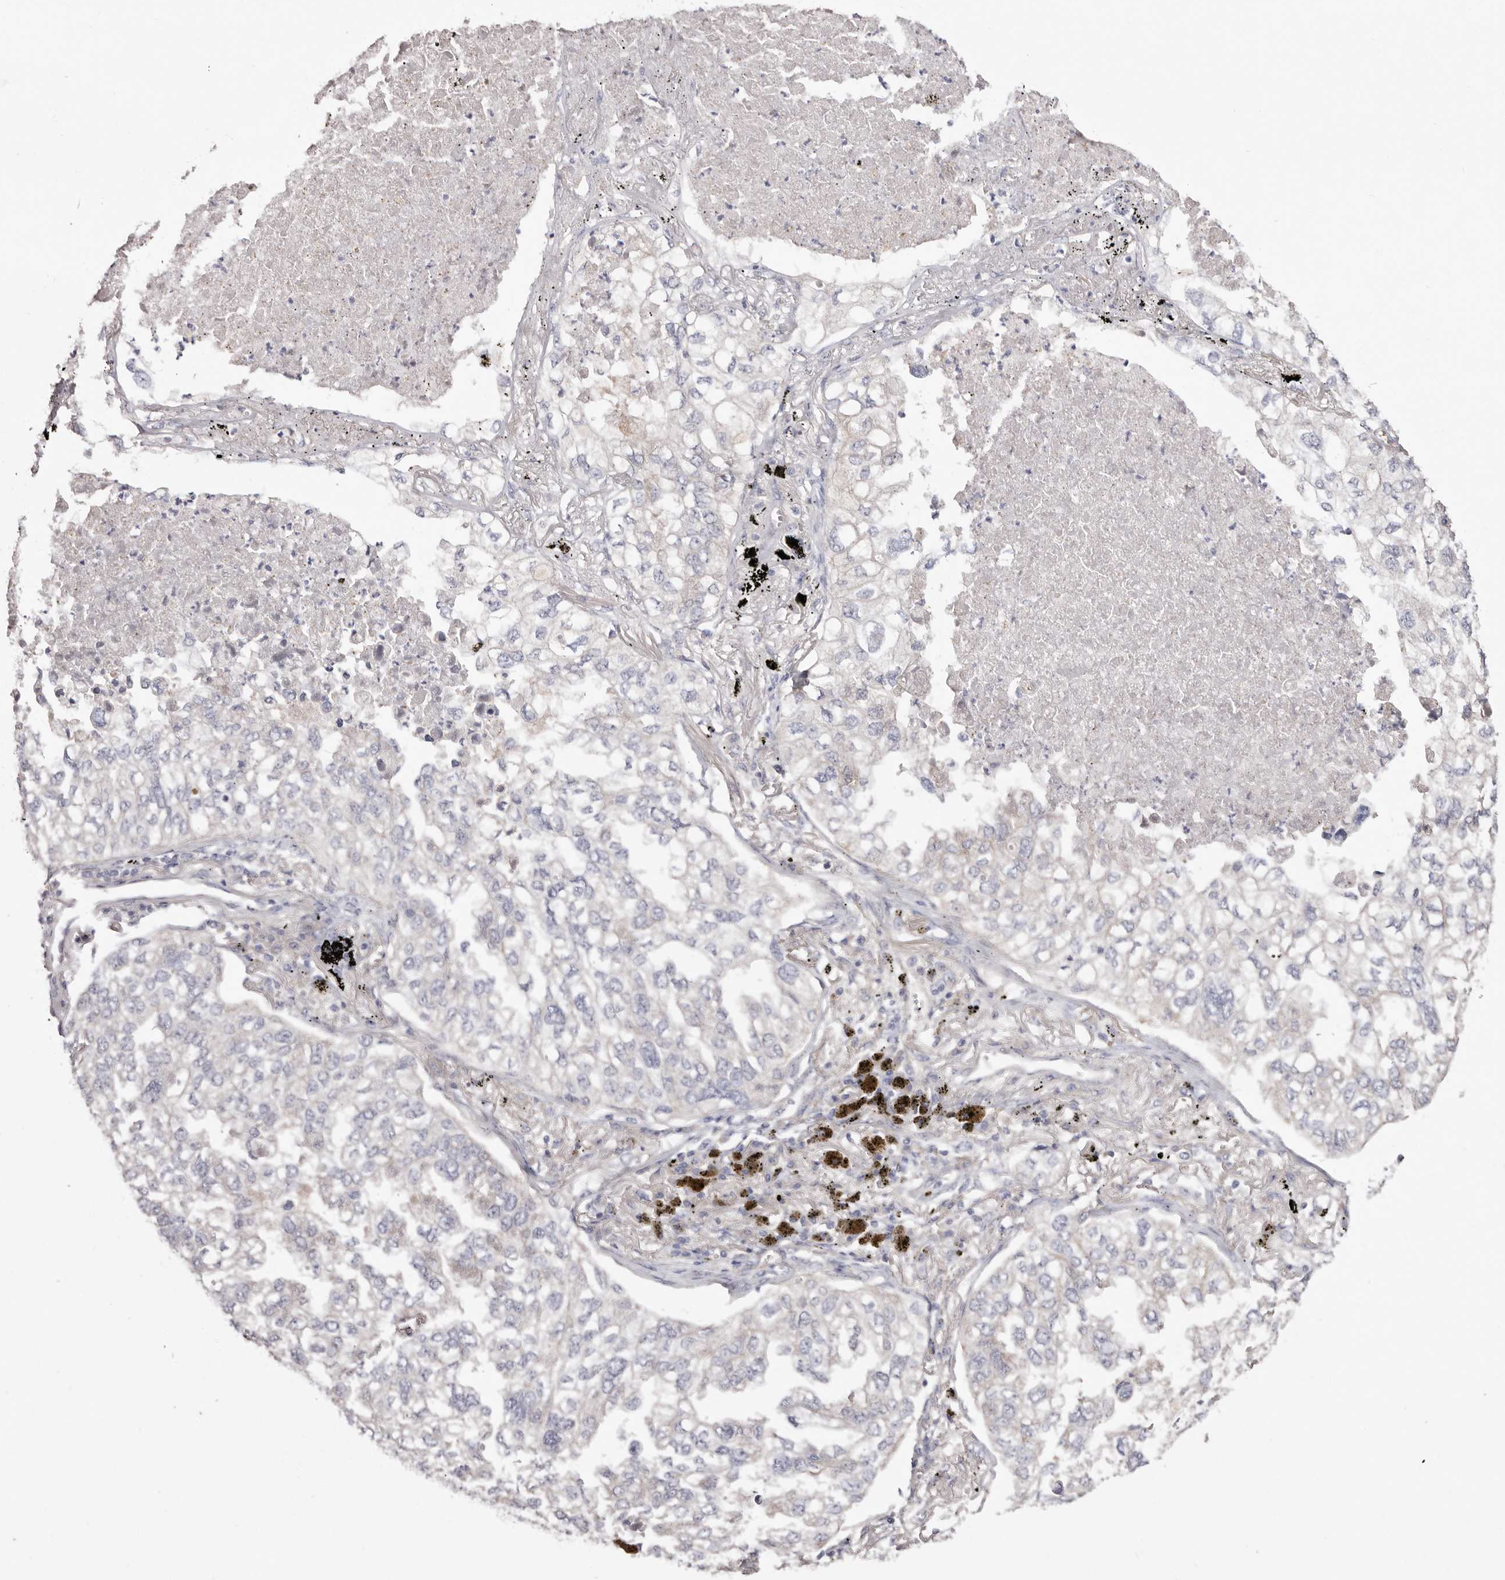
{"staining": {"intensity": "negative", "quantity": "none", "location": "none"}, "tissue": "lung cancer", "cell_type": "Tumor cells", "image_type": "cancer", "snomed": [{"axis": "morphology", "description": "Adenocarcinoma, NOS"}, {"axis": "topography", "description": "Lung"}], "caption": "Immunohistochemistry of human lung adenocarcinoma reveals no staining in tumor cells.", "gene": "FAM167B", "patient": {"sex": "male", "age": 65}}